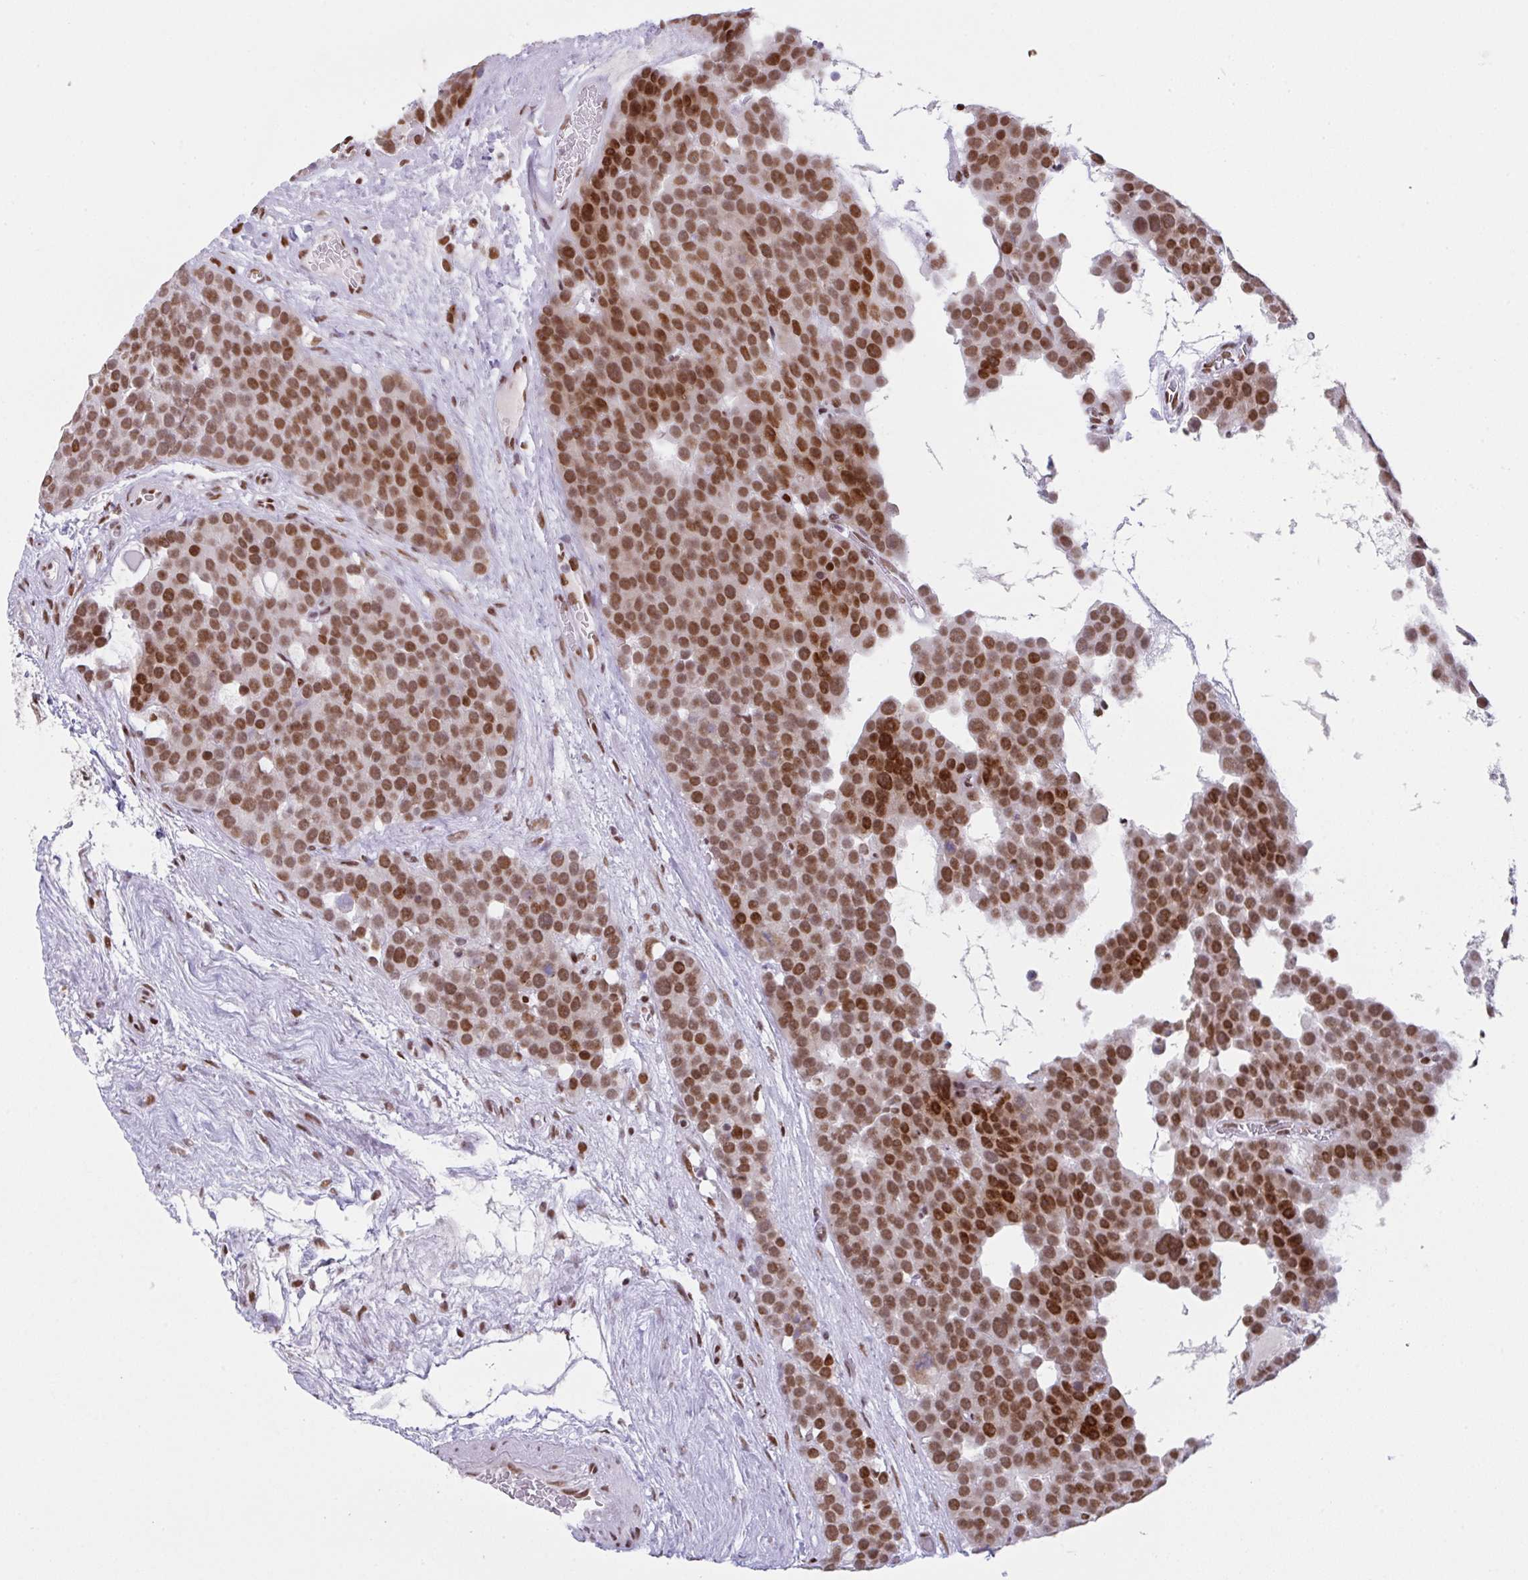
{"staining": {"intensity": "strong", "quantity": ">75%", "location": "nuclear"}, "tissue": "testis cancer", "cell_type": "Tumor cells", "image_type": "cancer", "snomed": [{"axis": "morphology", "description": "Seminoma, NOS"}, {"axis": "topography", "description": "Testis"}], "caption": "Tumor cells demonstrate high levels of strong nuclear expression in approximately >75% of cells in human seminoma (testis).", "gene": "CLP1", "patient": {"sex": "male", "age": 71}}